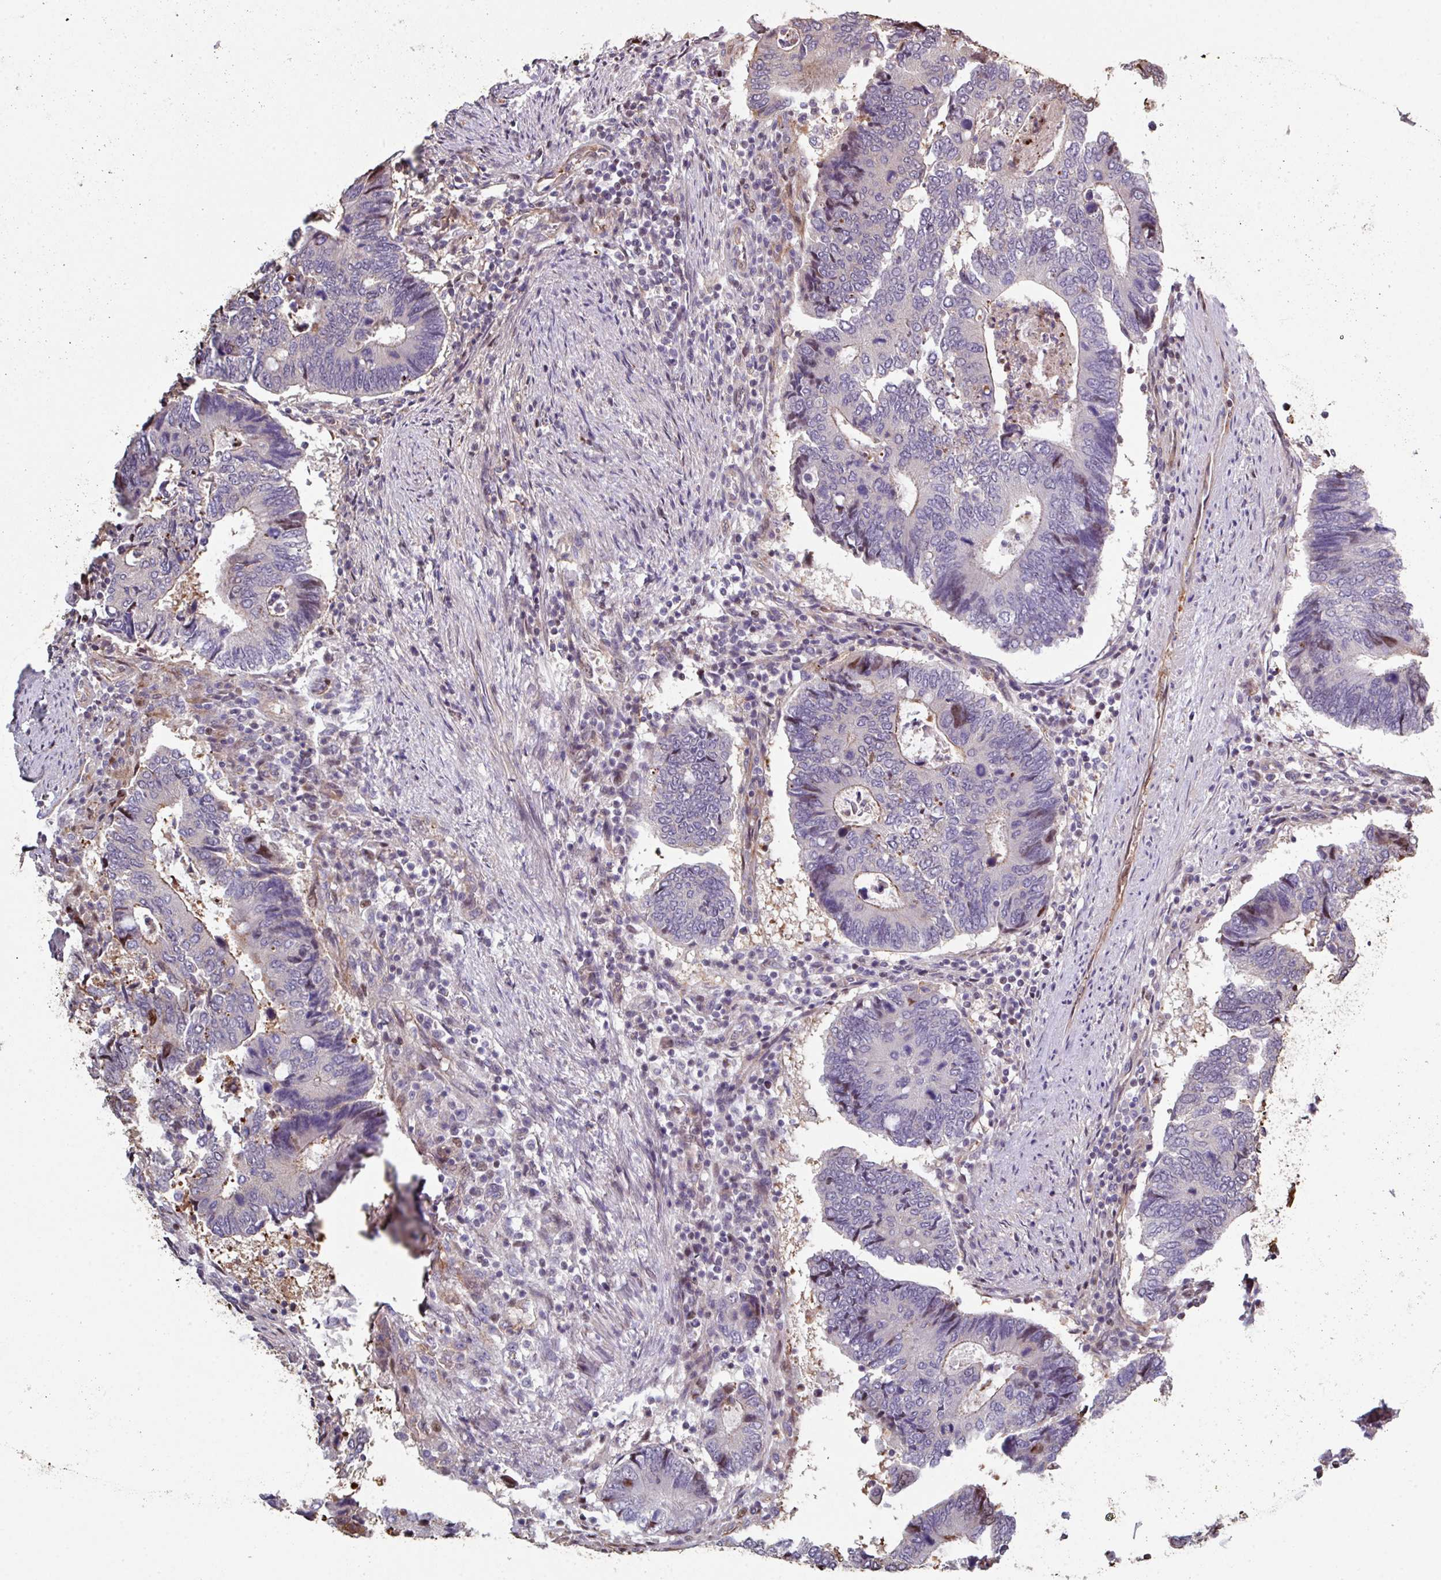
{"staining": {"intensity": "weak", "quantity": "<25%", "location": "cytoplasmic/membranous"}, "tissue": "colorectal cancer", "cell_type": "Tumor cells", "image_type": "cancer", "snomed": [{"axis": "morphology", "description": "Adenocarcinoma, NOS"}, {"axis": "topography", "description": "Colon"}], "caption": "DAB immunohistochemical staining of adenocarcinoma (colorectal) demonstrates no significant expression in tumor cells.", "gene": "ANO9", "patient": {"sex": "male", "age": 87}}